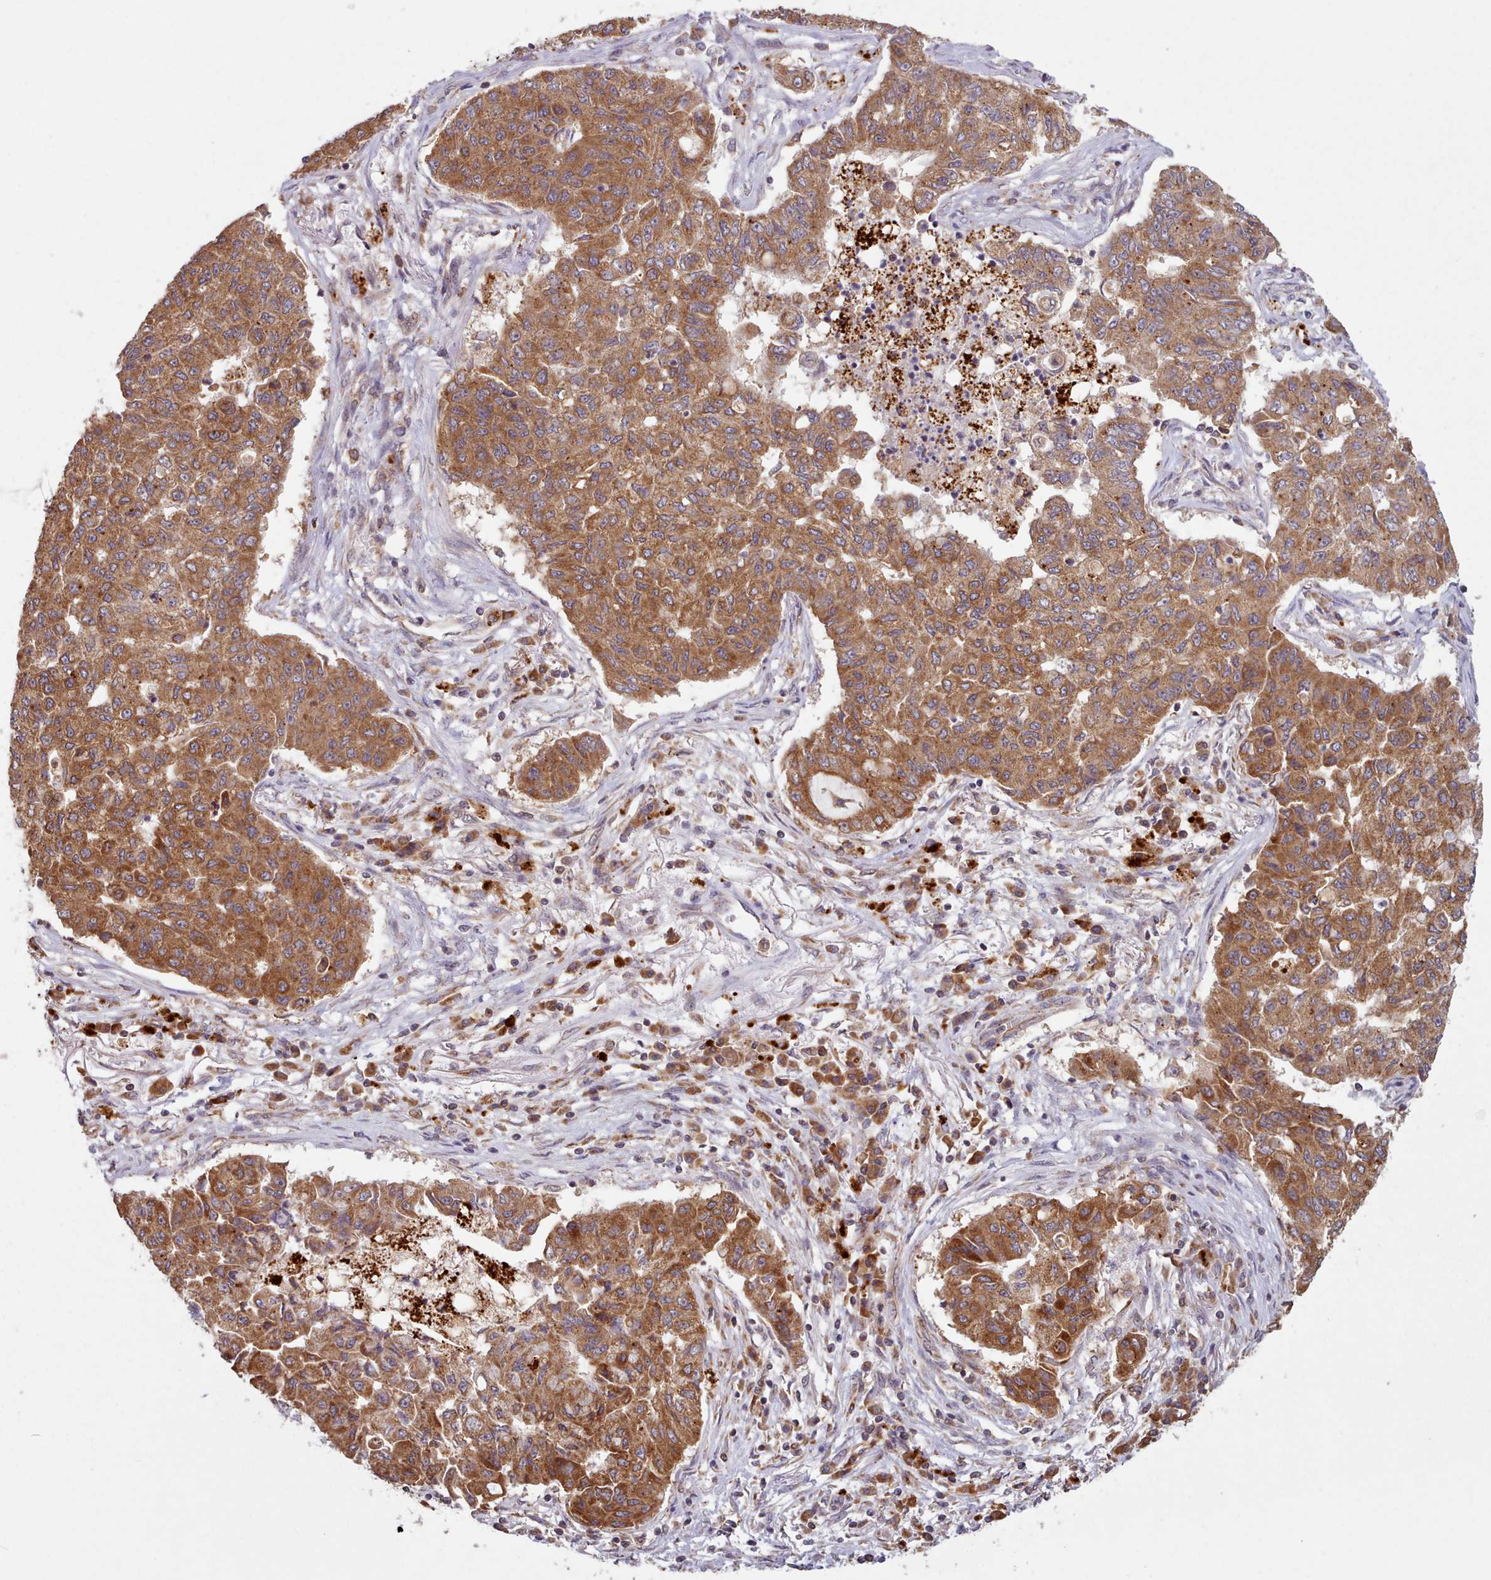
{"staining": {"intensity": "moderate", "quantity": ">75%", "location": "cytoplasmic/membranous"}, "tissue": "lung cancer", "cell_type": "Tumor cells", "image_type": "cancer", "snomed": [{"axis": "morphology", "description": "Squamous cell carcinoma, NOS"}, {"axis": "topography", "description": "Lung"}], "caption": "IHC of human lung cancer displays medium levels of moderate cytoplasmic/membranous expression in about >75% of tumor cells. (DAB (3,3'-diaminobenzidine) = brown stain, brightfield microscopy at high magnification).", "gene": "CRYBG1", "patient": {"sex": "male", "age": 74}}